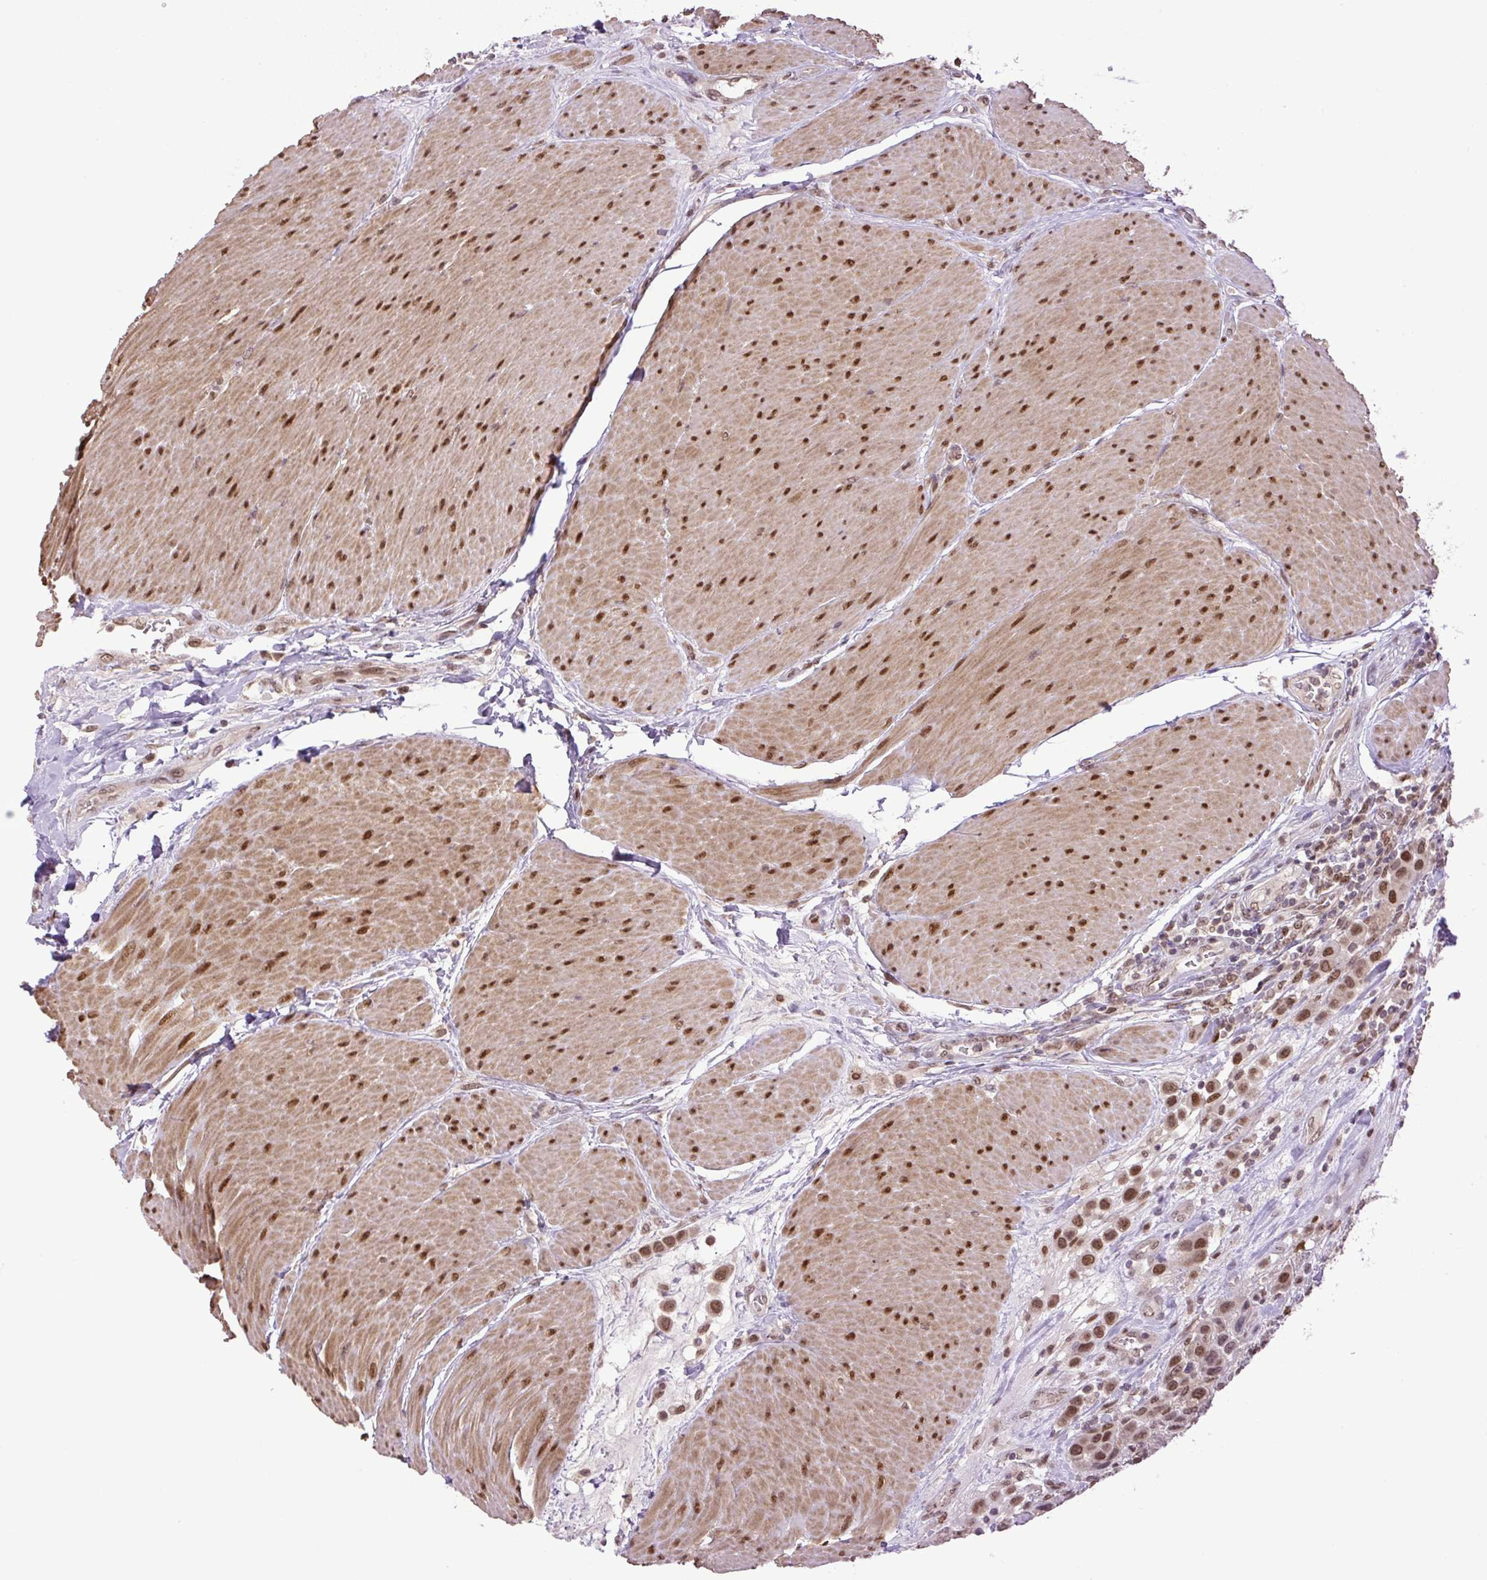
{"staining": {"intensity": "strong", "quantity": ">75%", "location": "nuclear"}, "tissue": "urothelial cancer", "cell_type": "Tumor cells", "image_type": "cancer", "snomed": [{"axis": "morphology", "description": "Urothelial carcinoma, High grade"}, {"axis": "topography", "description": "Urinary bladder"}], "caption": "Human urothelial cancer stained with a protein marker reveals strong staining in tumor cells.", "gene": "KPNA1", "patient": {"sex": "male", "age": 50}}